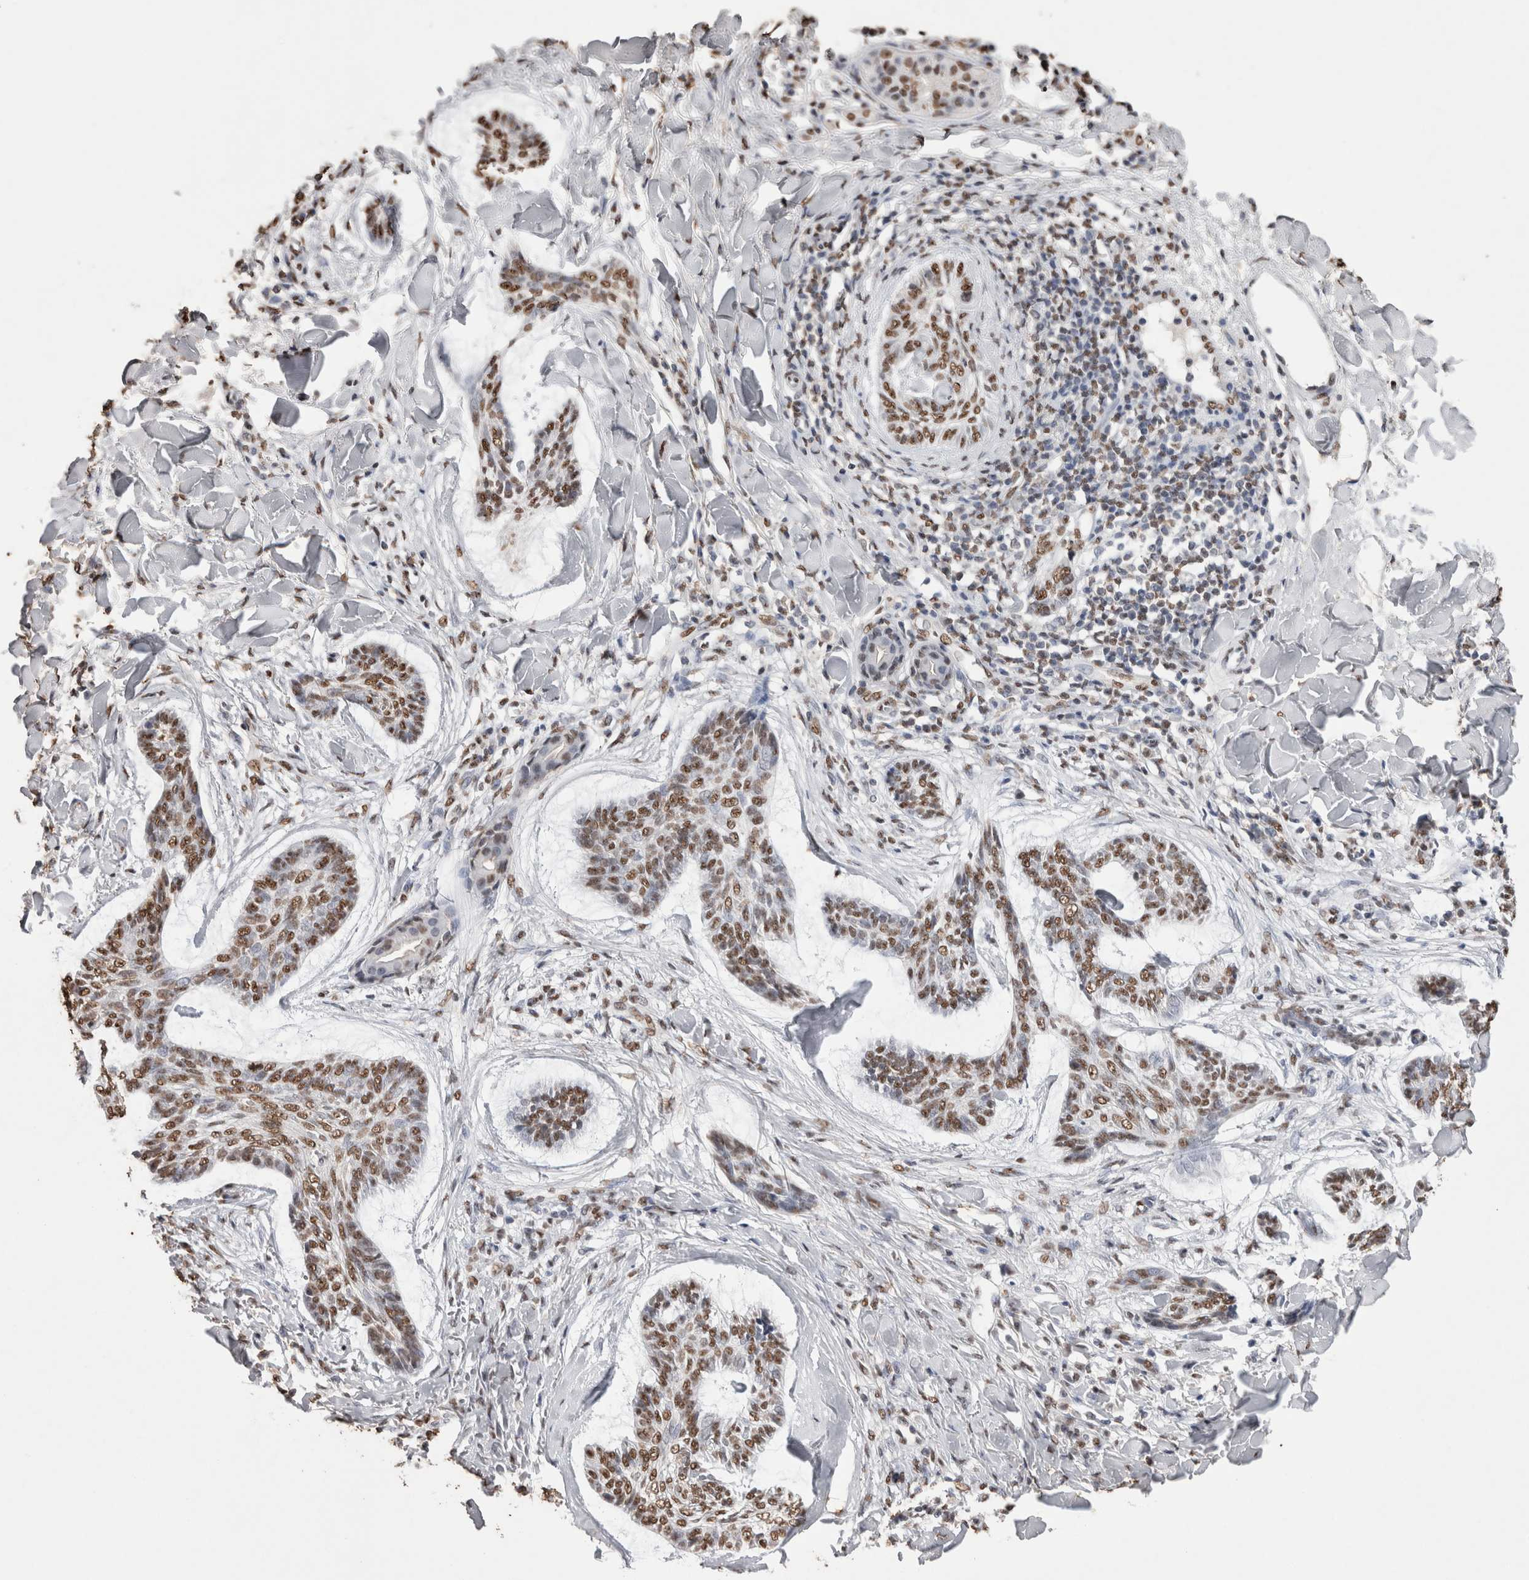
{"staining": {"intensity": "moderate", "quantity": ">75%", "location": "nuclear"}, "tissue": "skin cancer", "cell_type": "Tumor cells", "image_type": "cancer", "snomed": [{"axis": "morphology", "description": "Basal cell carcinoma"}, {"axis": "topography", "description": "Skin"}], "caption": "IHC histopathology image of skin basal cell carcinoma stained for a protein (brown), which exhibits medium levels of moderate nuclear staining in about >75% of tumor cells.", "gene": "NTHL1", "patient": {"sex": "male", "age": 43}}